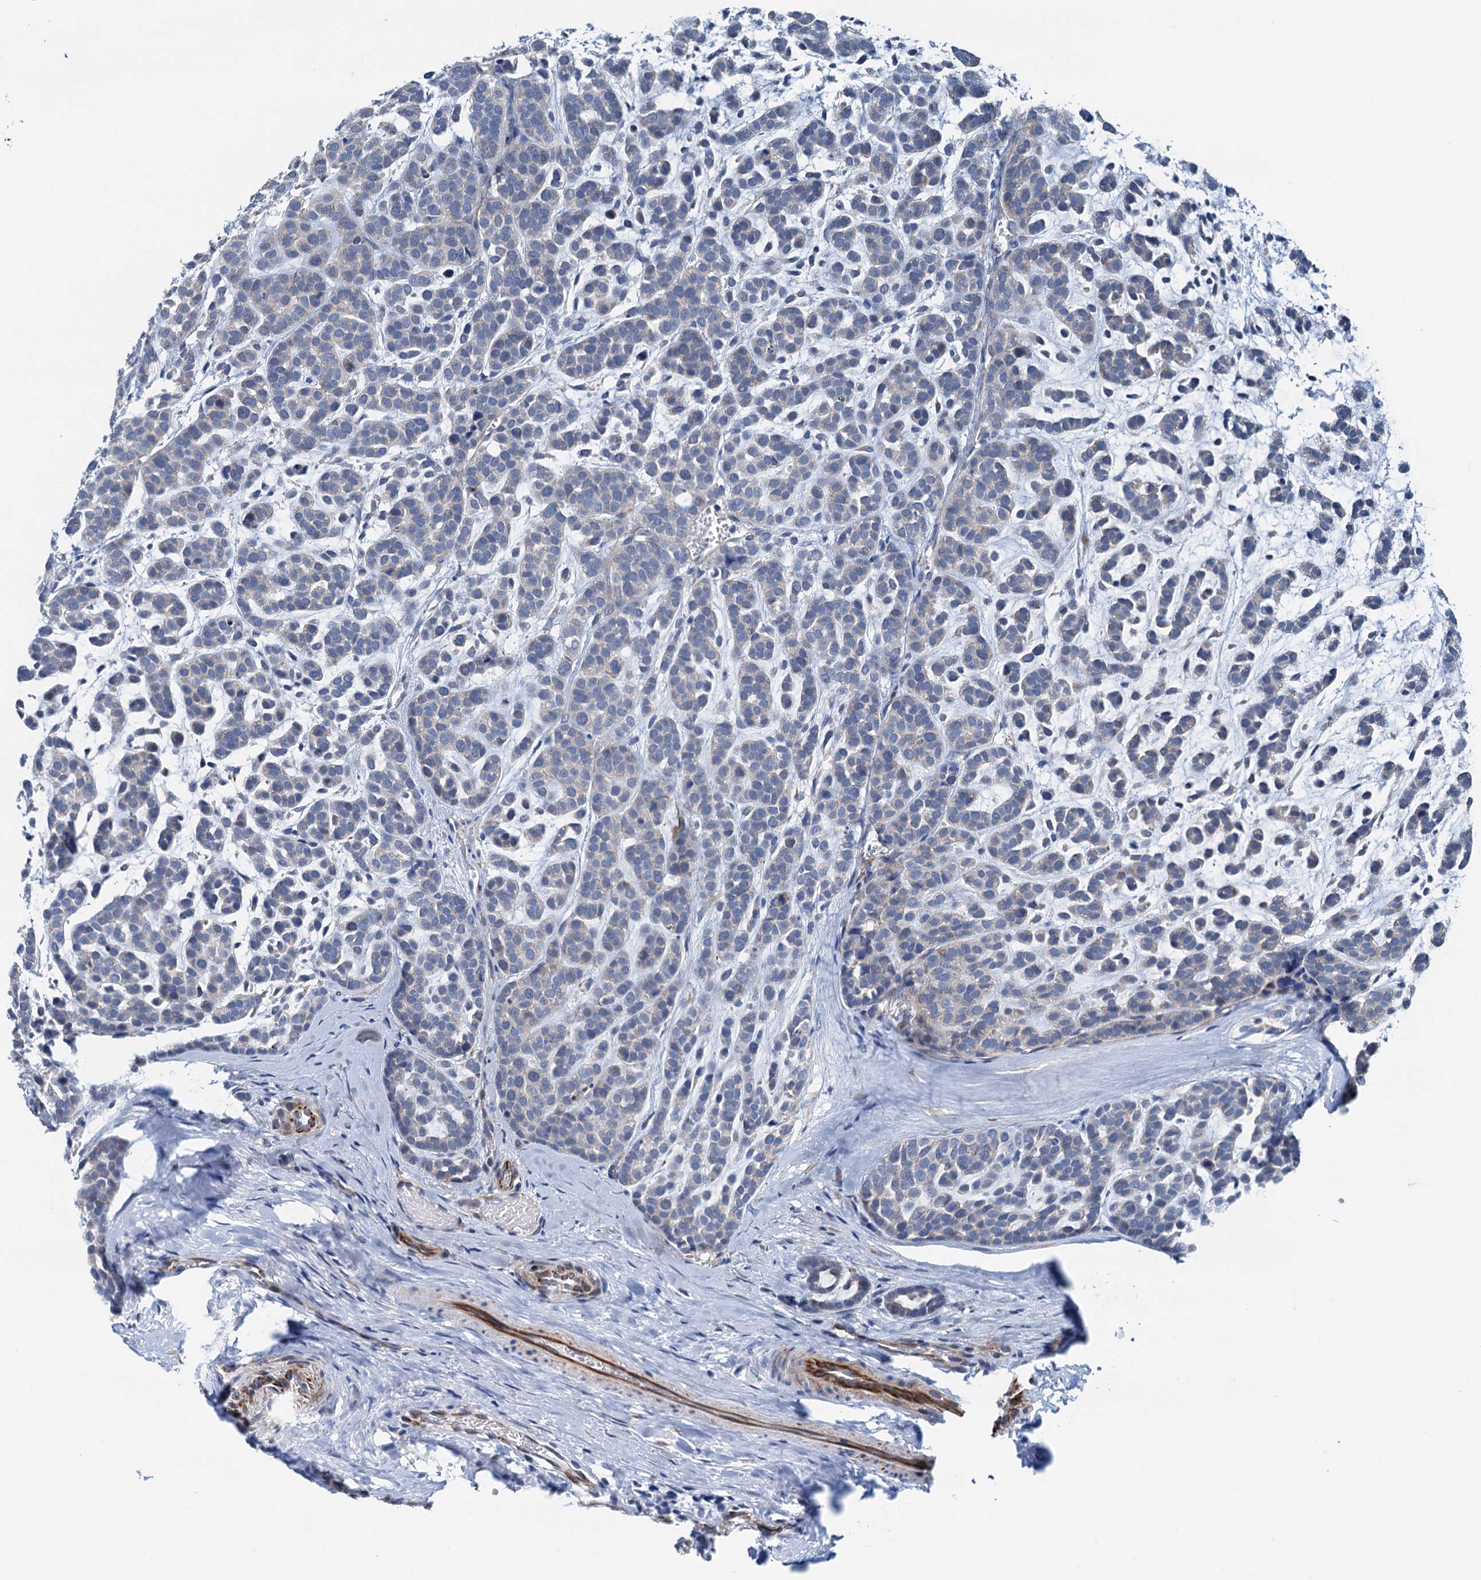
{"staining": {"intensity": "weak", "quantity": "<25%", "location": "cytoplasmic/membranous"}, "tissue": "head and neck cancer", "cell_type": "Tumor cells", "image_type": "cancer", "snomed": [{"axis": "morphology", "description": "Adenocarcinoma, NOS"}, {"axis": "morphology", "description": "Adenoma, NOS"}, {"axis": "topography", "description": "Head-Neck"}], "caption": "Head and neck cancer (adenoma) stained for a protein using IHC shows no positivity tumor cells.", "gene": "ELAC1", "patient": {"sex": "female", "age": 55}}